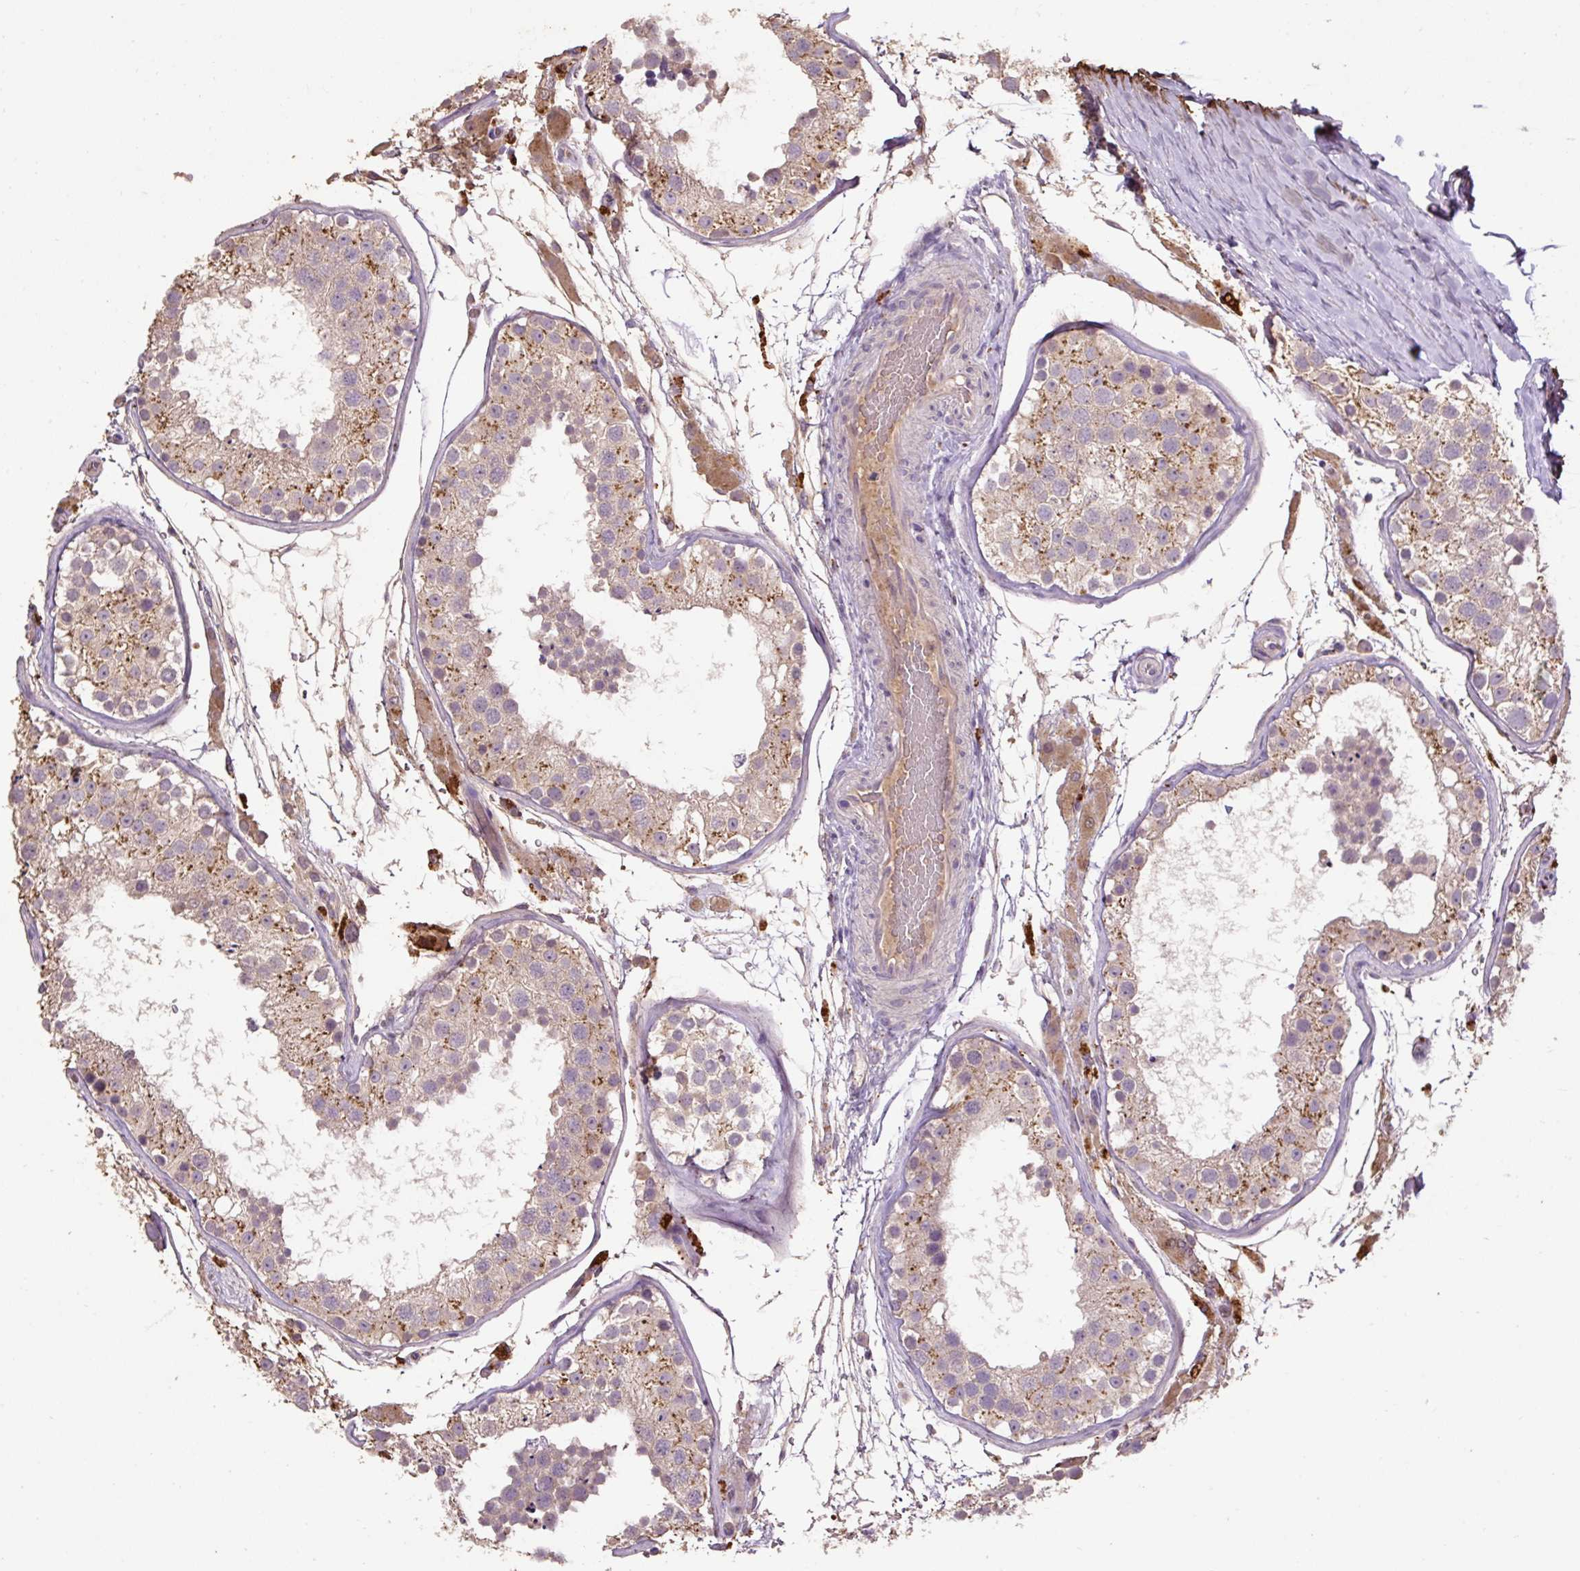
{"staining": {"intensity": "moderate", "quantity": "25%-75%", "location": "cytoplasmic/membranous"}, "tissue": "testis", "cell_type": "Cells in seminiferous ducts", "image_type": "normal", "snomed": [{"axis": "morphology", "description": "Normal tissue, NOS"}, {"axis": "topography", "description": "Testis"}], "caption": "Protein staining demonstrates moderate cytoplasmic/membranous staining in about 25%-75% of cells in seminiferous ducts in unremarkable testis.", "gene": "LRTM2", "patient": {"sex": "male", "age": 26}}